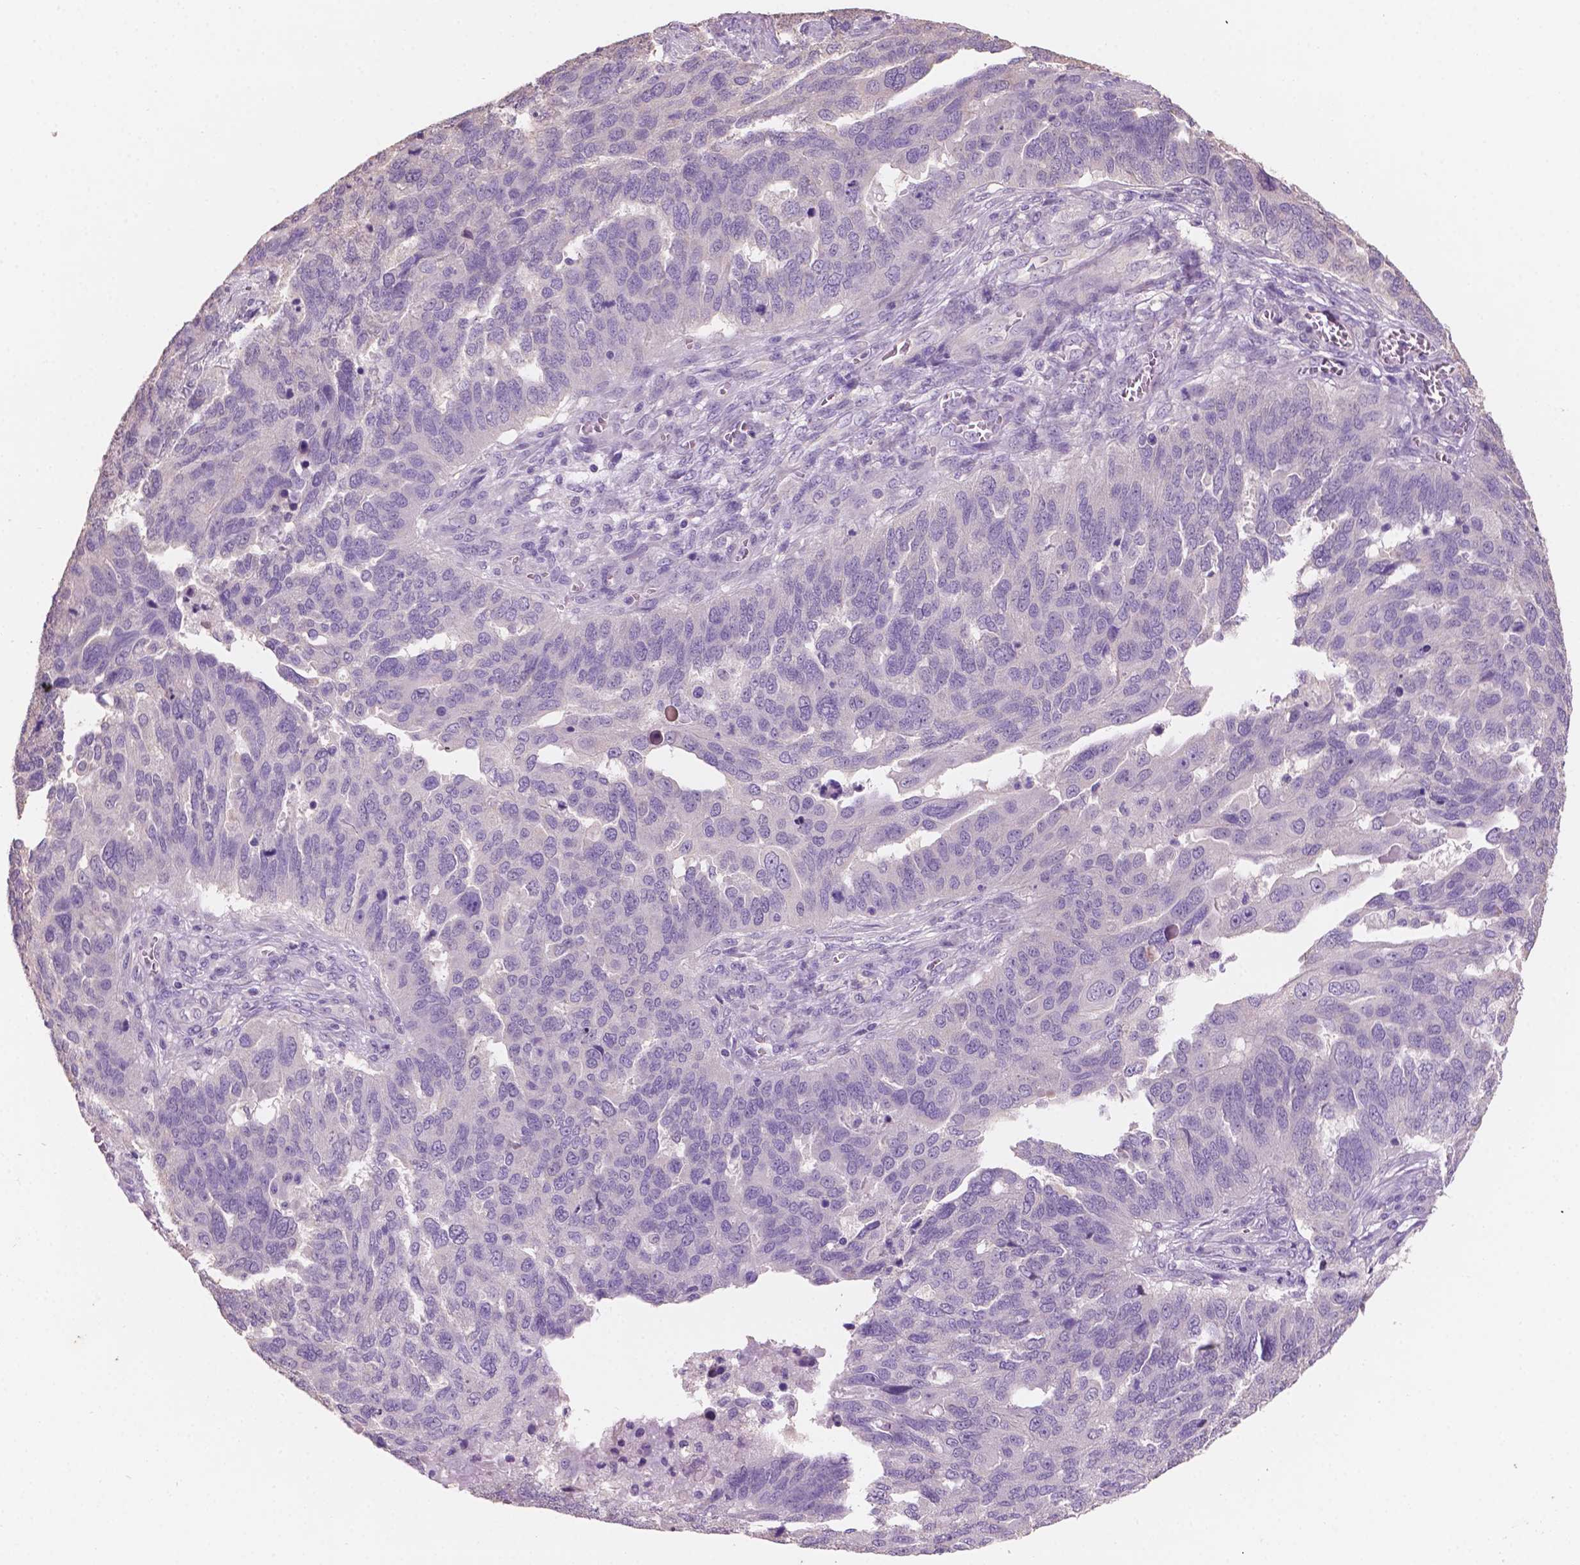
{"staining": {"intensity": "negative", "quantity": "none", "location": "none"}, "tissue": "ovarian cancer", "cell_type": "Tumor cells", "image_type": "cancer", "snomed": [{"axis": "morphology", "description": "Carcinoma, endometroid"}, {"axis": "topography", "description": "Soft tissue"}, {"axis": "topography", "description": "Ovary"}], "caption": "An immunohistochemistry (IHC) image of ovarian cancer is shown. There is no staining in tumor cells of ovarian cancer.", "gene": "SBSN", "patient": {"sex": "female", "age": 52}}